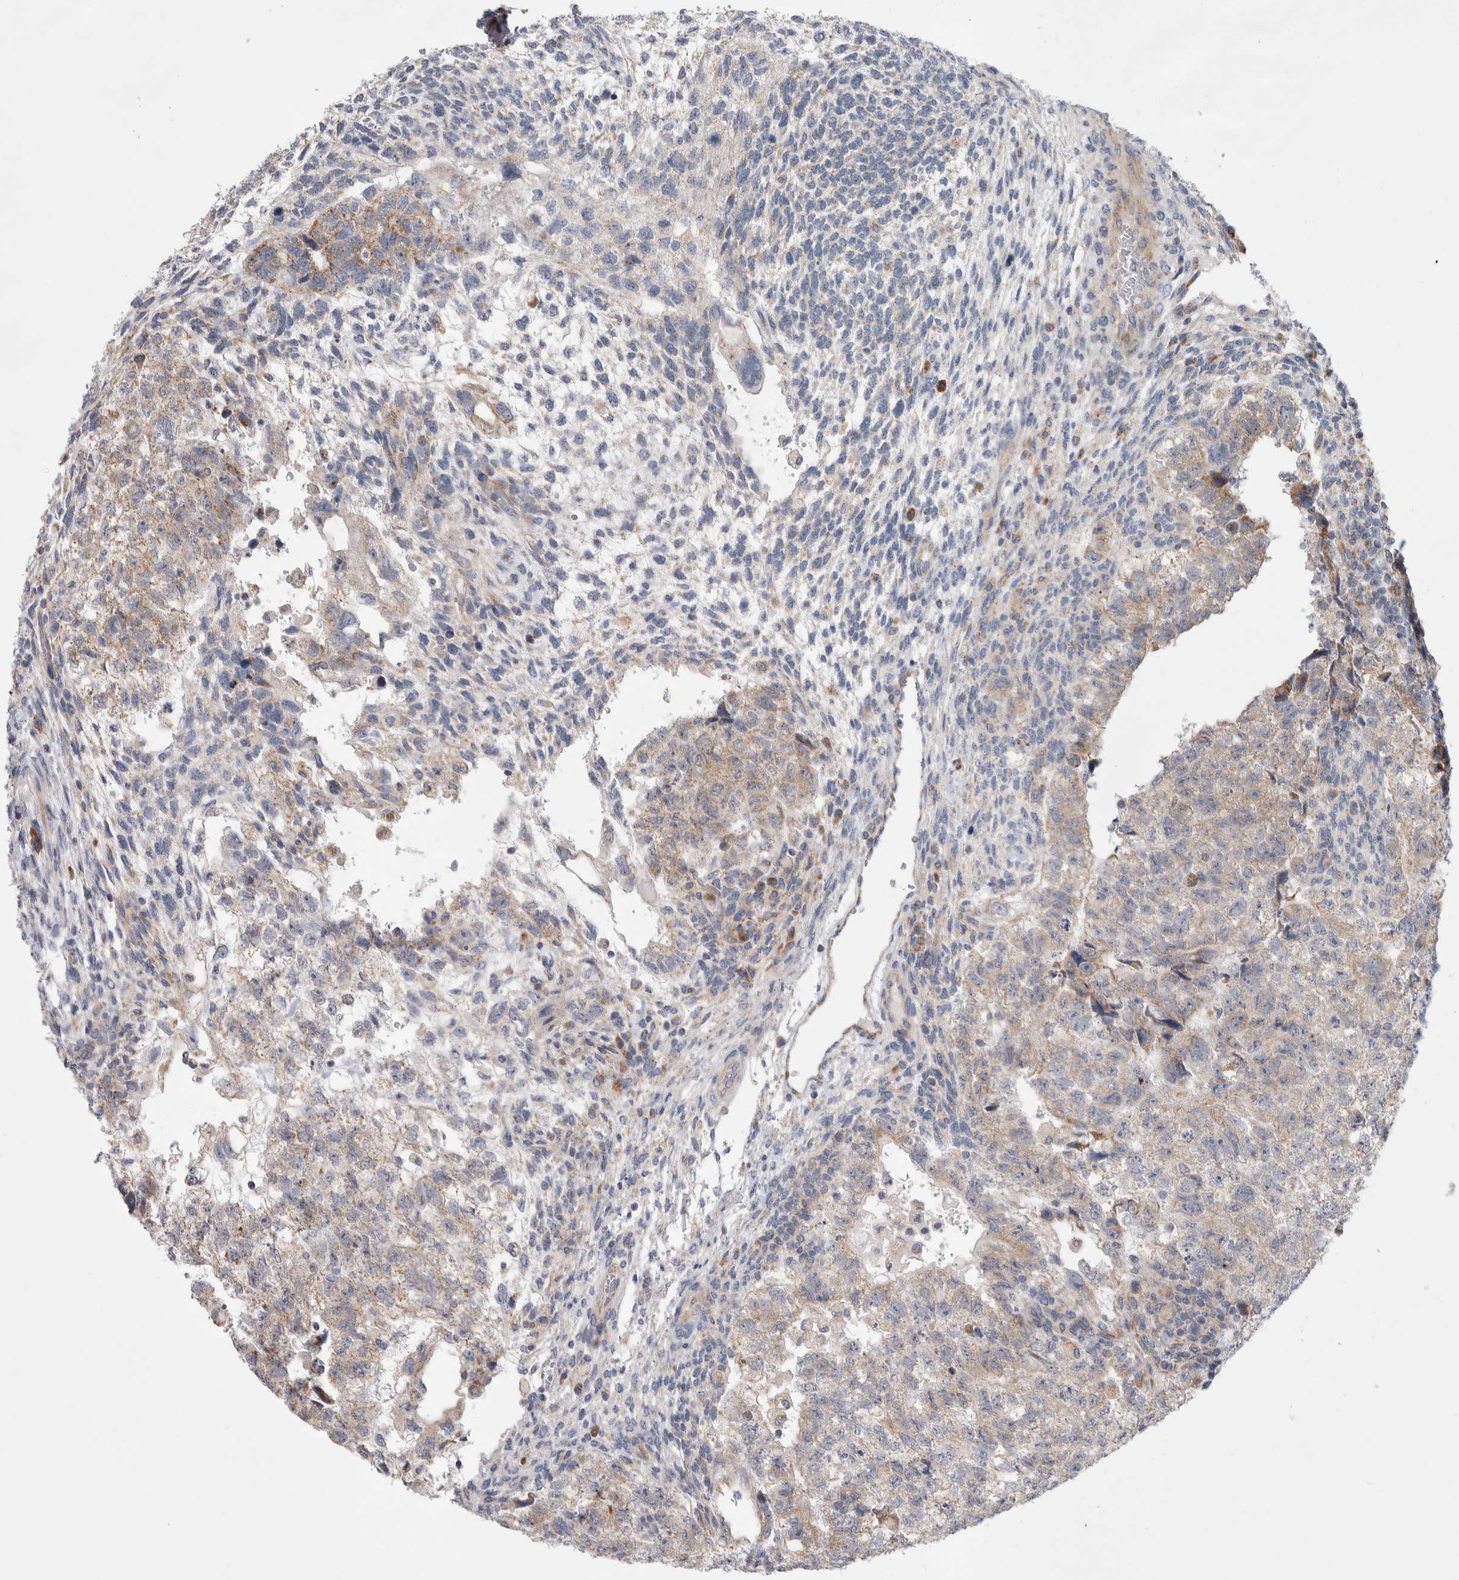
{"staining": {"intensity": "weak", "quantity": "<25%", "location": "cytoplasmic/membranous"}, "tissue": "testis cancer", "cell_type": "Tumor cells", "image_type": "cancer", "snomed": [{"axis": "morphology", "description": "Carcinoma, Embryonal, NOS"}, {"axis": "topography", "description": "Testis"}], "caption": "IHC micrograph of neoplastic tissue: human testis cancer stained with DAB displays no significant protein expression in tumor cells.", "gene": "SCO1", "patient": {"sex": "male", "age": 36}}